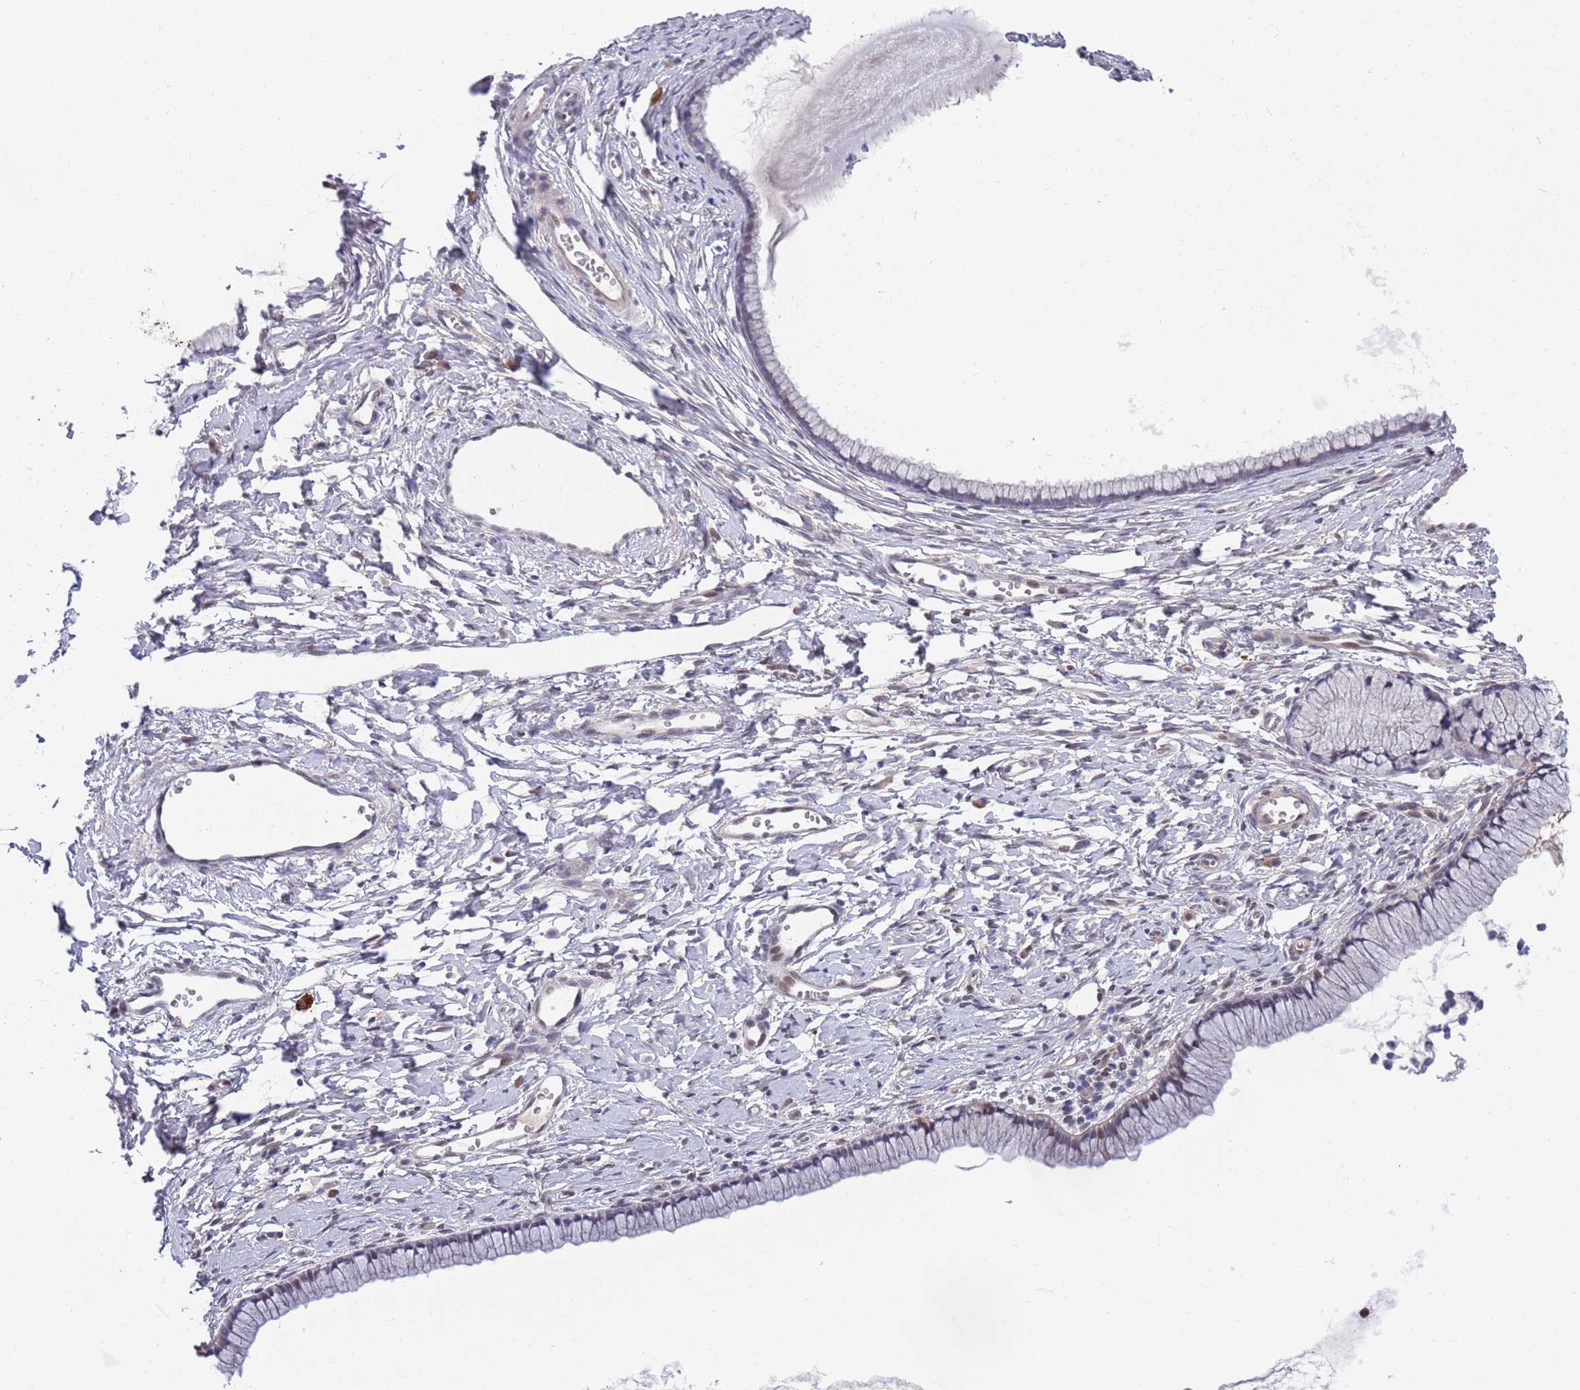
{"staining": {"intensity": "weak", "quantity": "<25%", "location": "nuclear"}, "tissue": "cervix", "cell_type": "Glandular cells", "image_type": "normal", "snomed": [{"axis": "morphology", "description": "Normal tissue, NOS"}, {"axis": "topography", "description": "Cervix"}], "caption": "Cervix stained for a protein using immunohistochemistry (IHC) displays no positivity glandular cells.", "gene": "NLRP6", "patient": {"sex": "female", "age": 40}}